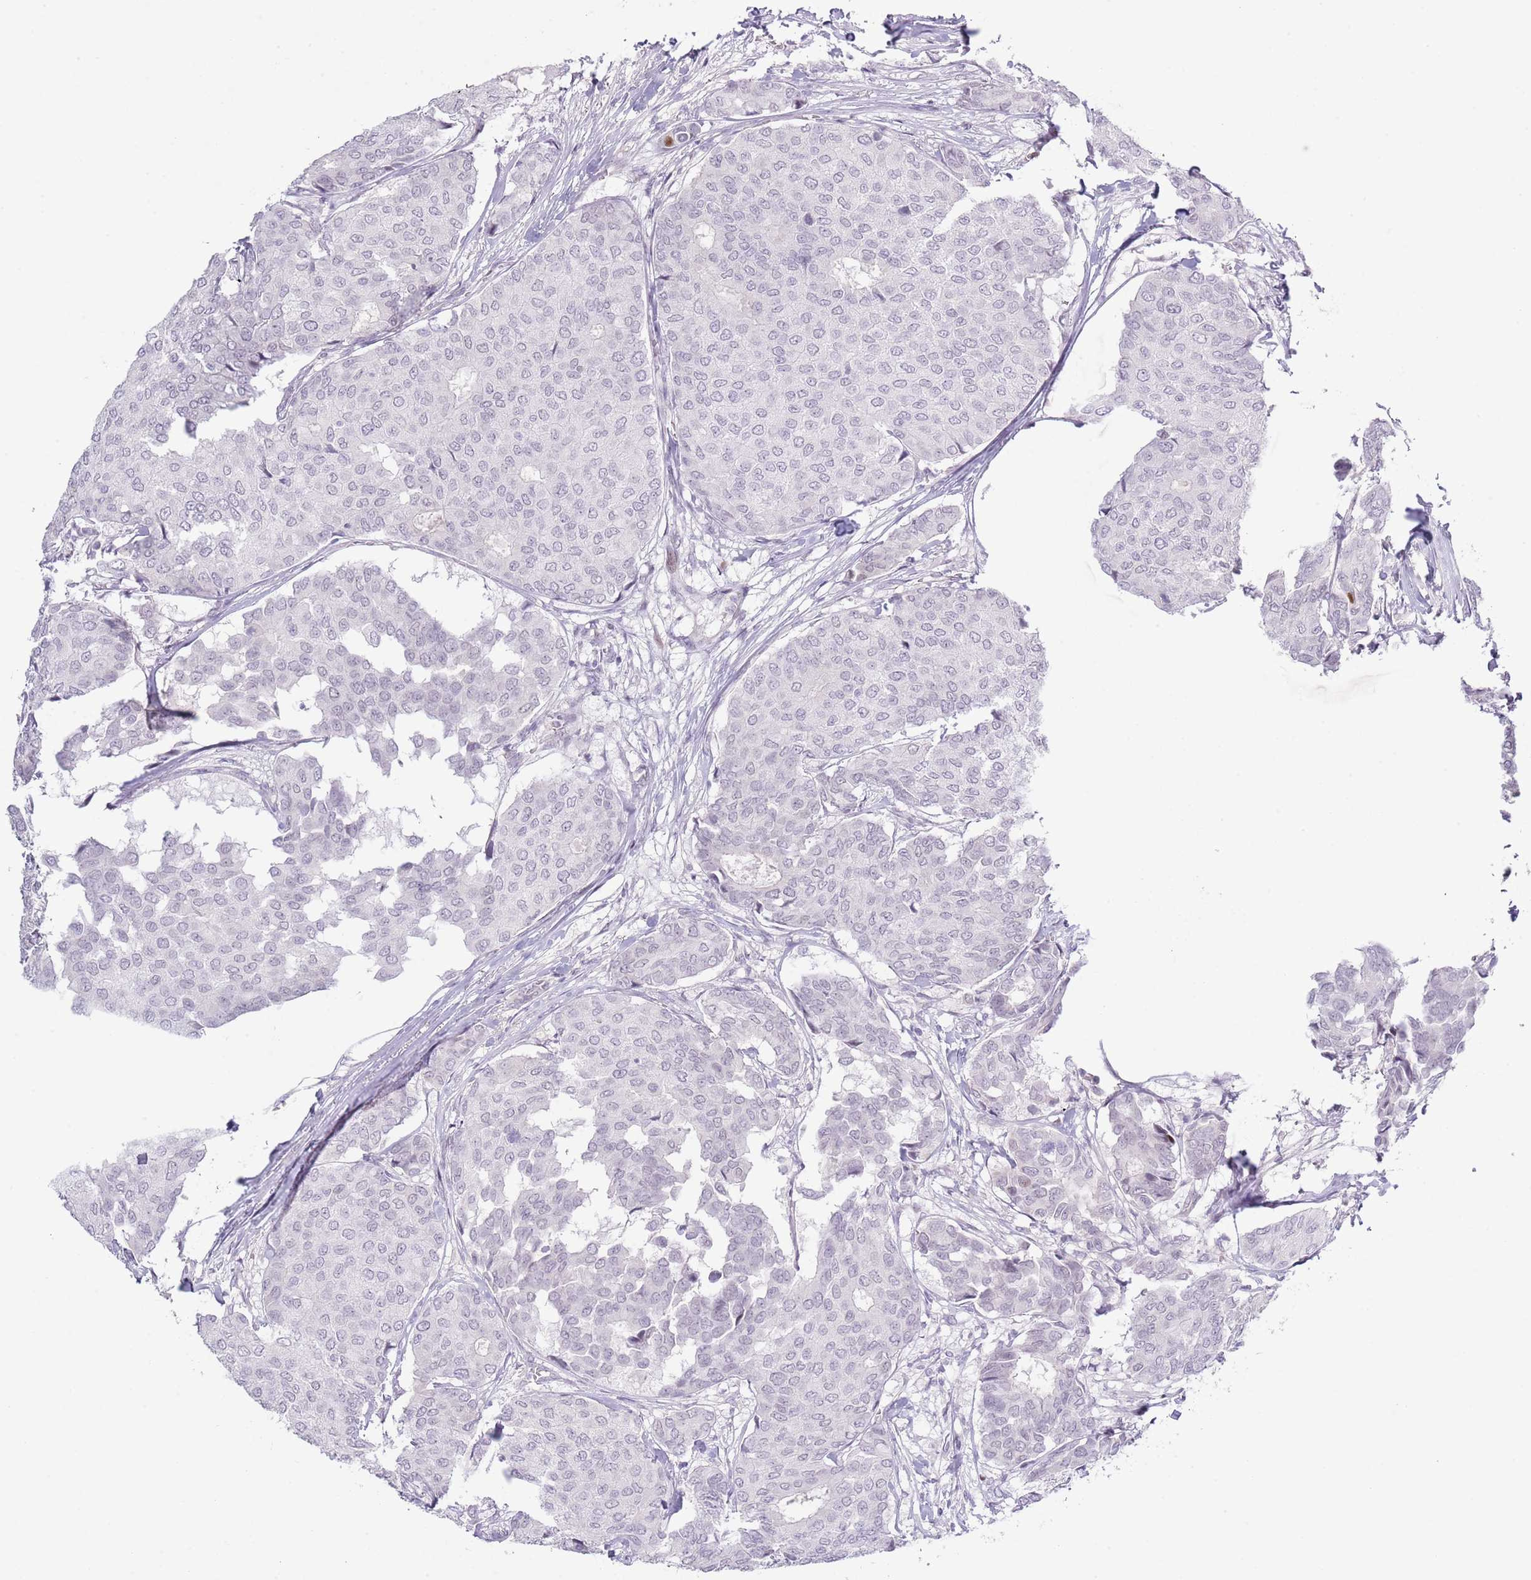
{"staining": {"intensity": "negative", "quantity": "none", "location": "none"}, "tissue": "breast cancer", "cell_type": "Tumor cells", "image_type": "cancer", "snomed": [{"axis": "morphology", "description": "Duct carcinoma"}, {"axis": "topography", "description": "Breast"}], "caption": "Tumor cells show no significant protein expression in breast cancer.", "gene": "MFSD10", "patient": {"sex": "female", "age": 75}}